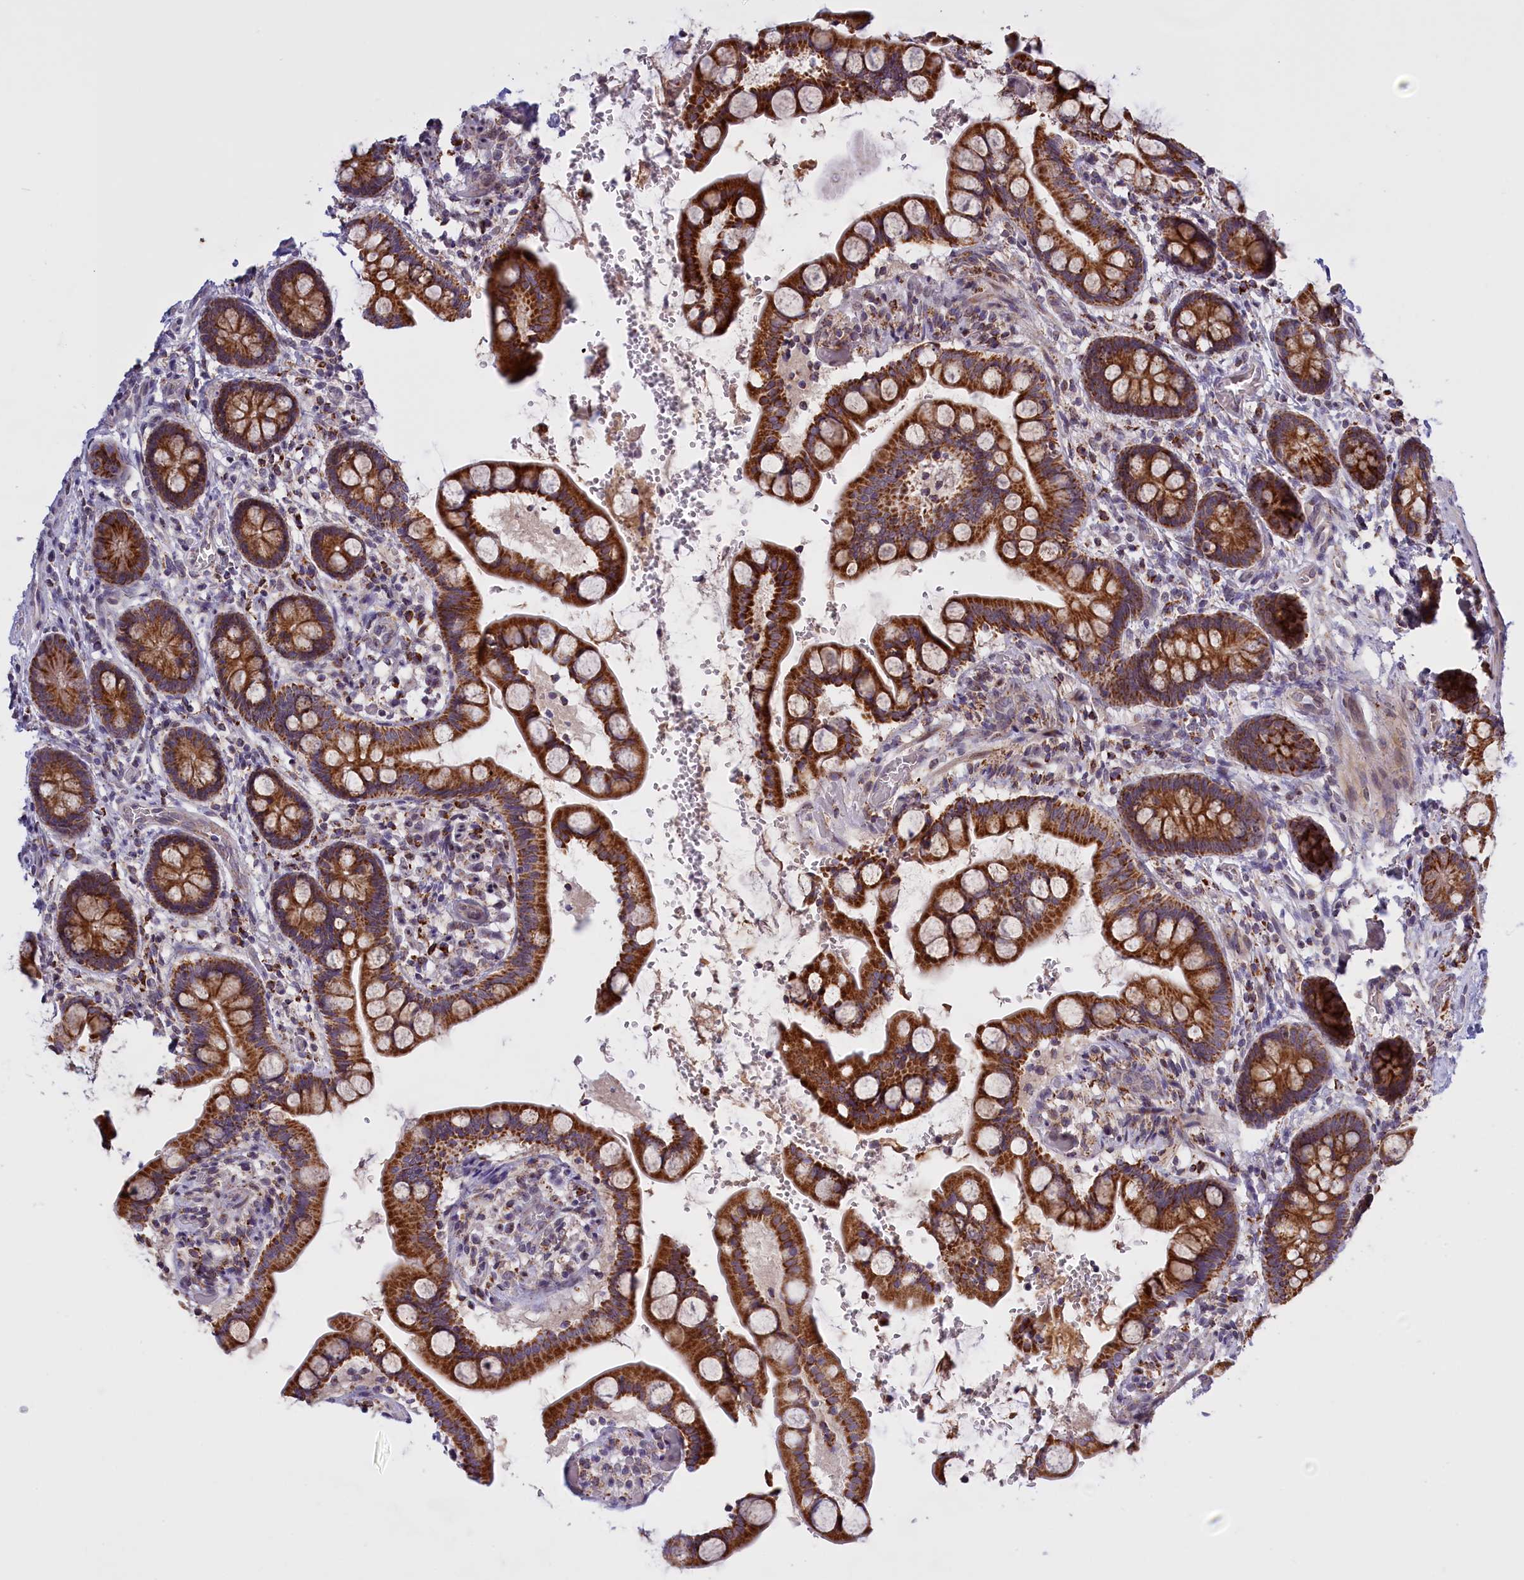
{"staining": {"intensity": "strong", "quantity": ">75%", "location": "cytoplasmic/membranous"}, "tissue": "small intestine", "cell_type": "Glandular cells", "image_type": "normal", "snomed": [{"axis": "morphology", "description": "Normal tissue, NOS"}, {"axis": "topography", "description": "Small intestine"}], "caption": "Immunohistochemistry (IHC) image of unremarkable human small intestine stained for a protein (brown), which exhibits high levels of strong cytoplasmic/membranous expression in about >75% of glandular cells.", "gene": "FAM149B1", "patient": {"sex": "male", "age": 52}}